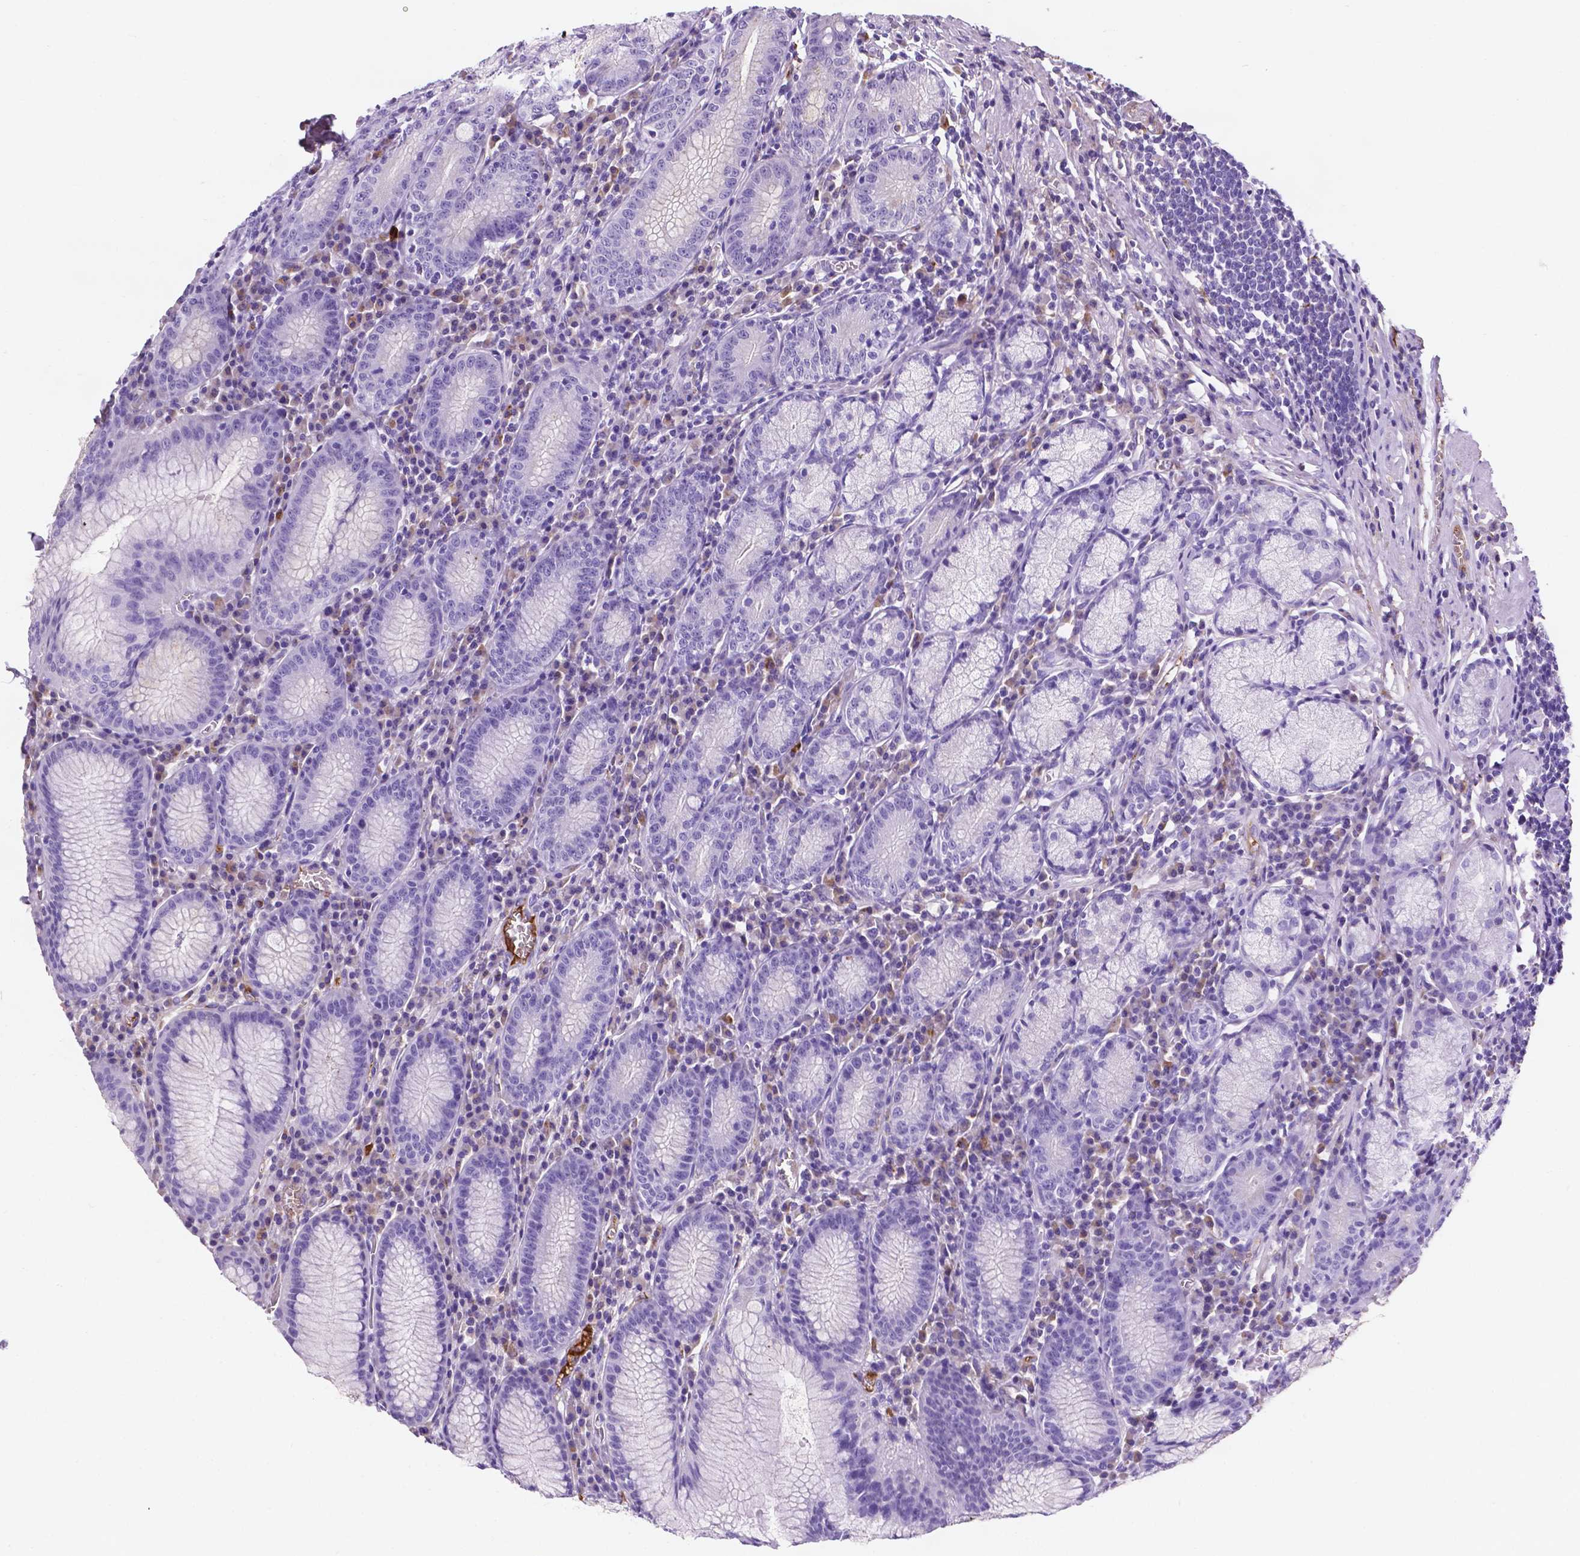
{"staining": {"intensity": "negative", "quantity": "none", "location": "none"}, "tissue": "stomach", "cell_type": "Glandular cells", "image_type": "normal", "snomed": [{"axis": "morphology", "description": "Normal tissue, NOS"}, {"axis": "topography", "description": "Stomach"}], "caption": "This is an IHC micrograph of unremarkable stomach. There is no expression in glandular cells.", "gene": "APOE", "patient": {"sex": "male", "age": 55}}